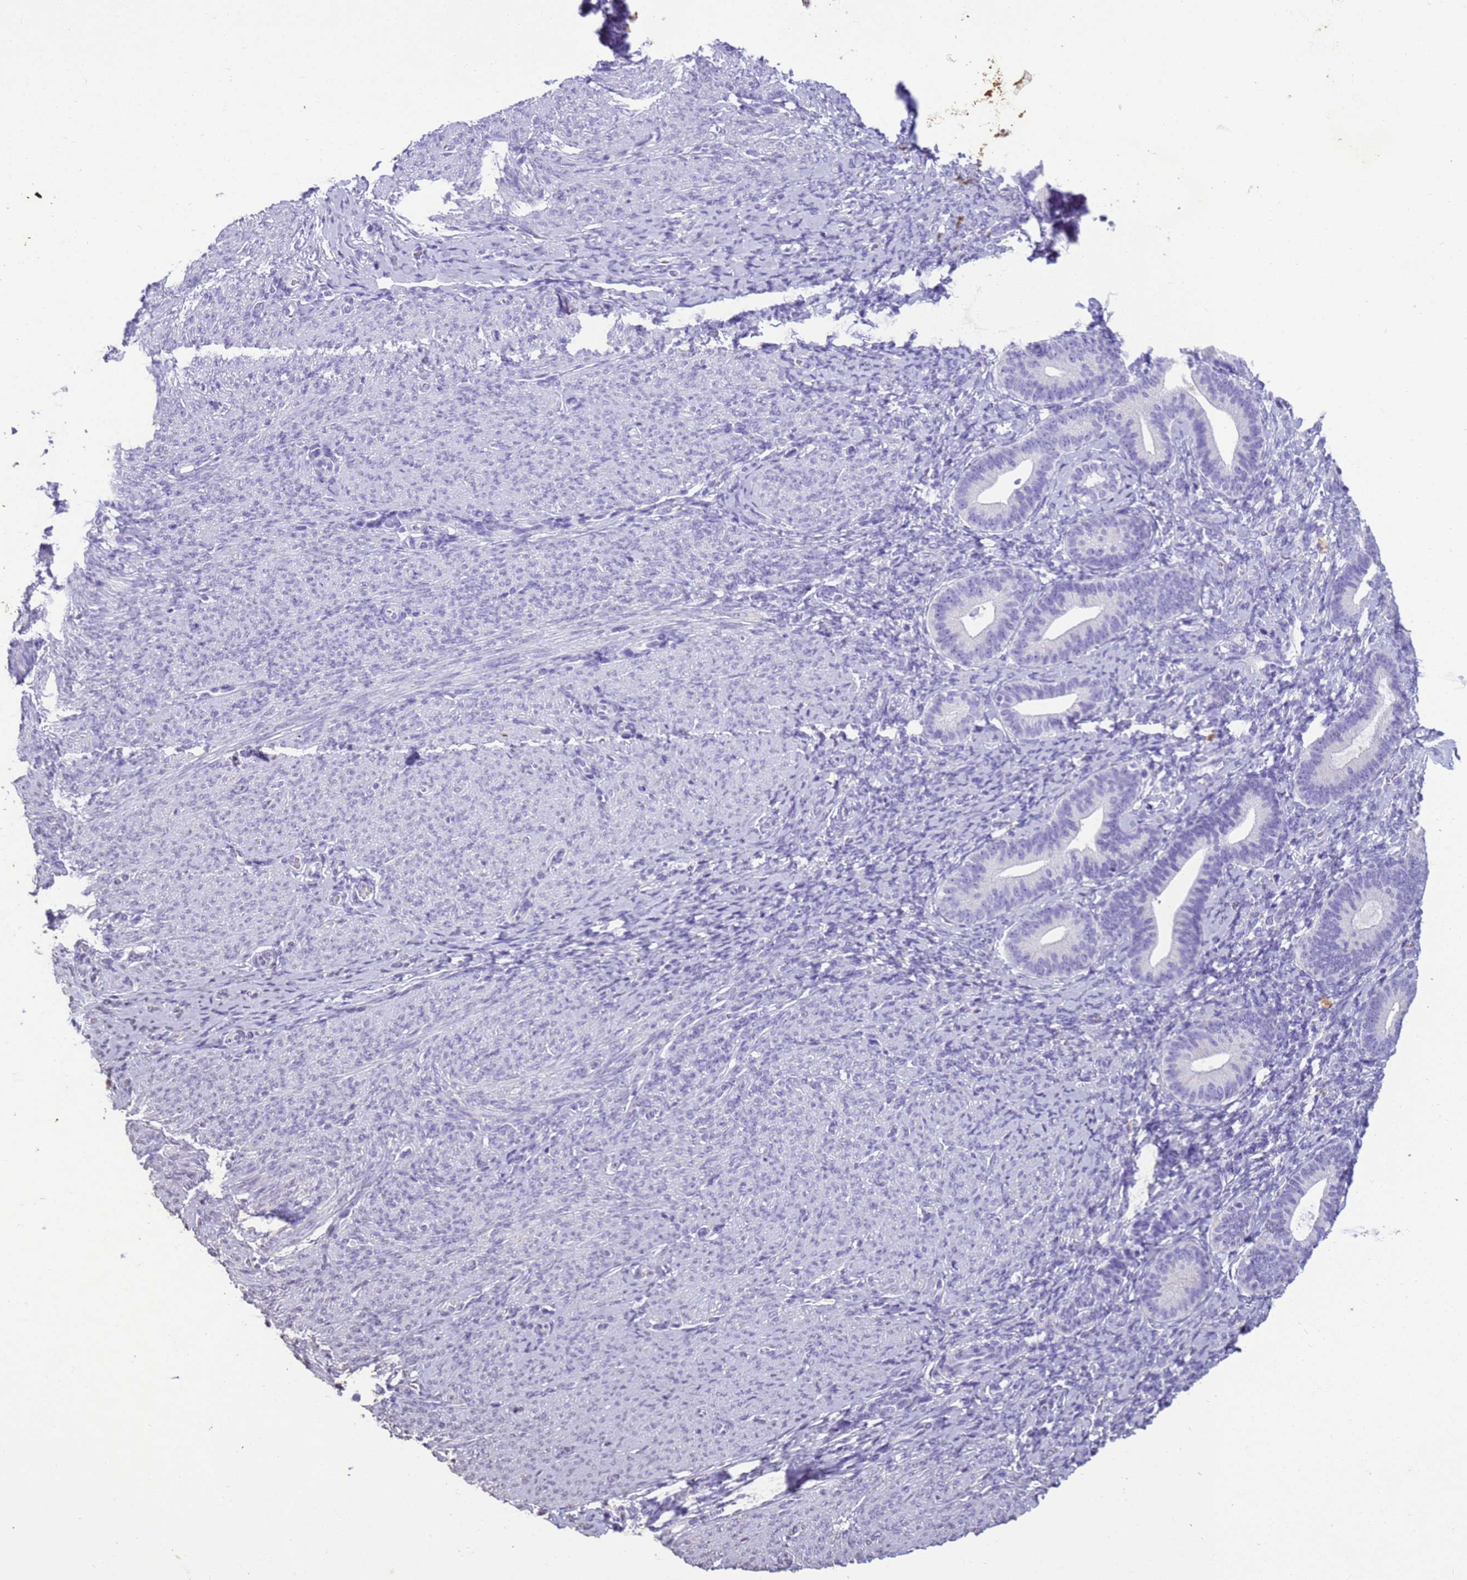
{"staining": {"intensity": "negative", "quantity": "none", "location": "none"}, "tissue": "endometrium", "cell_type": "Cells in endometrial stroma", "image_type": "normal", "snomed": [{"axis": "morphology", "description": "Normal tissue, NOS"}, {"axis": "topography", "description": "Endometrium"}], "caption": "DAB (3,3'-diaminobenzidine) immunohistochemical staining of unremarkable human endometrium displays no significant positivity in cells in endometrial stroma.", "gene": "STATH", "patient": {"sex": "female", "age": 65}}